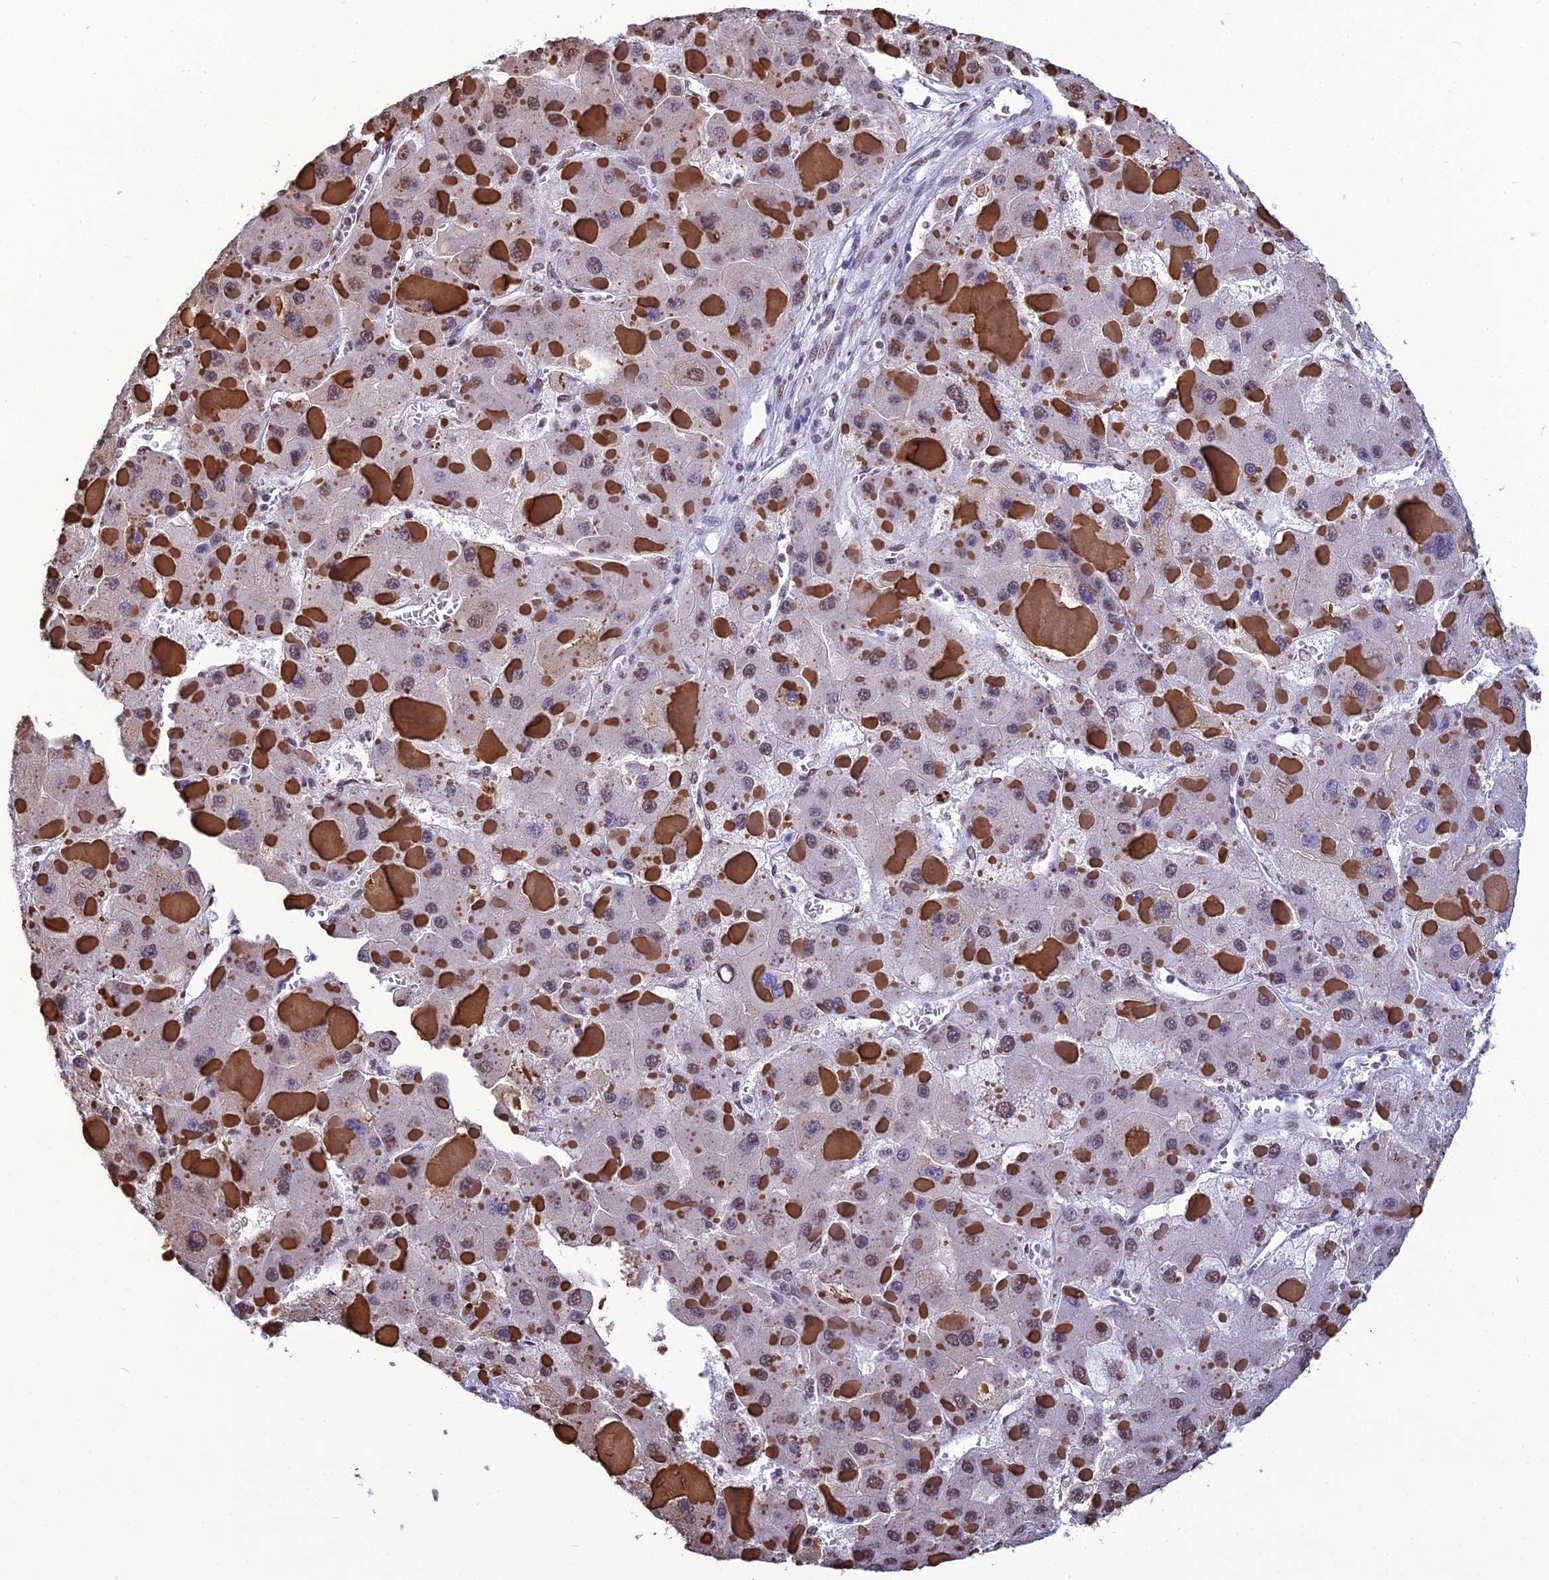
{"staining": {"intensity": "moderate", "quantity": "<25%", "location": "nuclear"}, "tissue": "liver cancer", "cell_type": "Tumor cells", "image_type": "cancer", "snomed": [{"axis": "morphology", "description": "Carcinoma, Hepatocellular, NOS"}, {"axis": "topography", "description": "Liver"}], "caption": "IHC (DAB (3,3'-diaminobenzidine)) staining of liver hepatocellular carcinoma reveals moderate nuclear protein positivity in about <25% of tumor cells. The protein of interest is stained brown, and the nuclei are stained in blue (DAB IHC with brightfield microscopy, high magnification).", "gene": "PRAMEF12", "patient": {"sex": "female", "age": 73}}